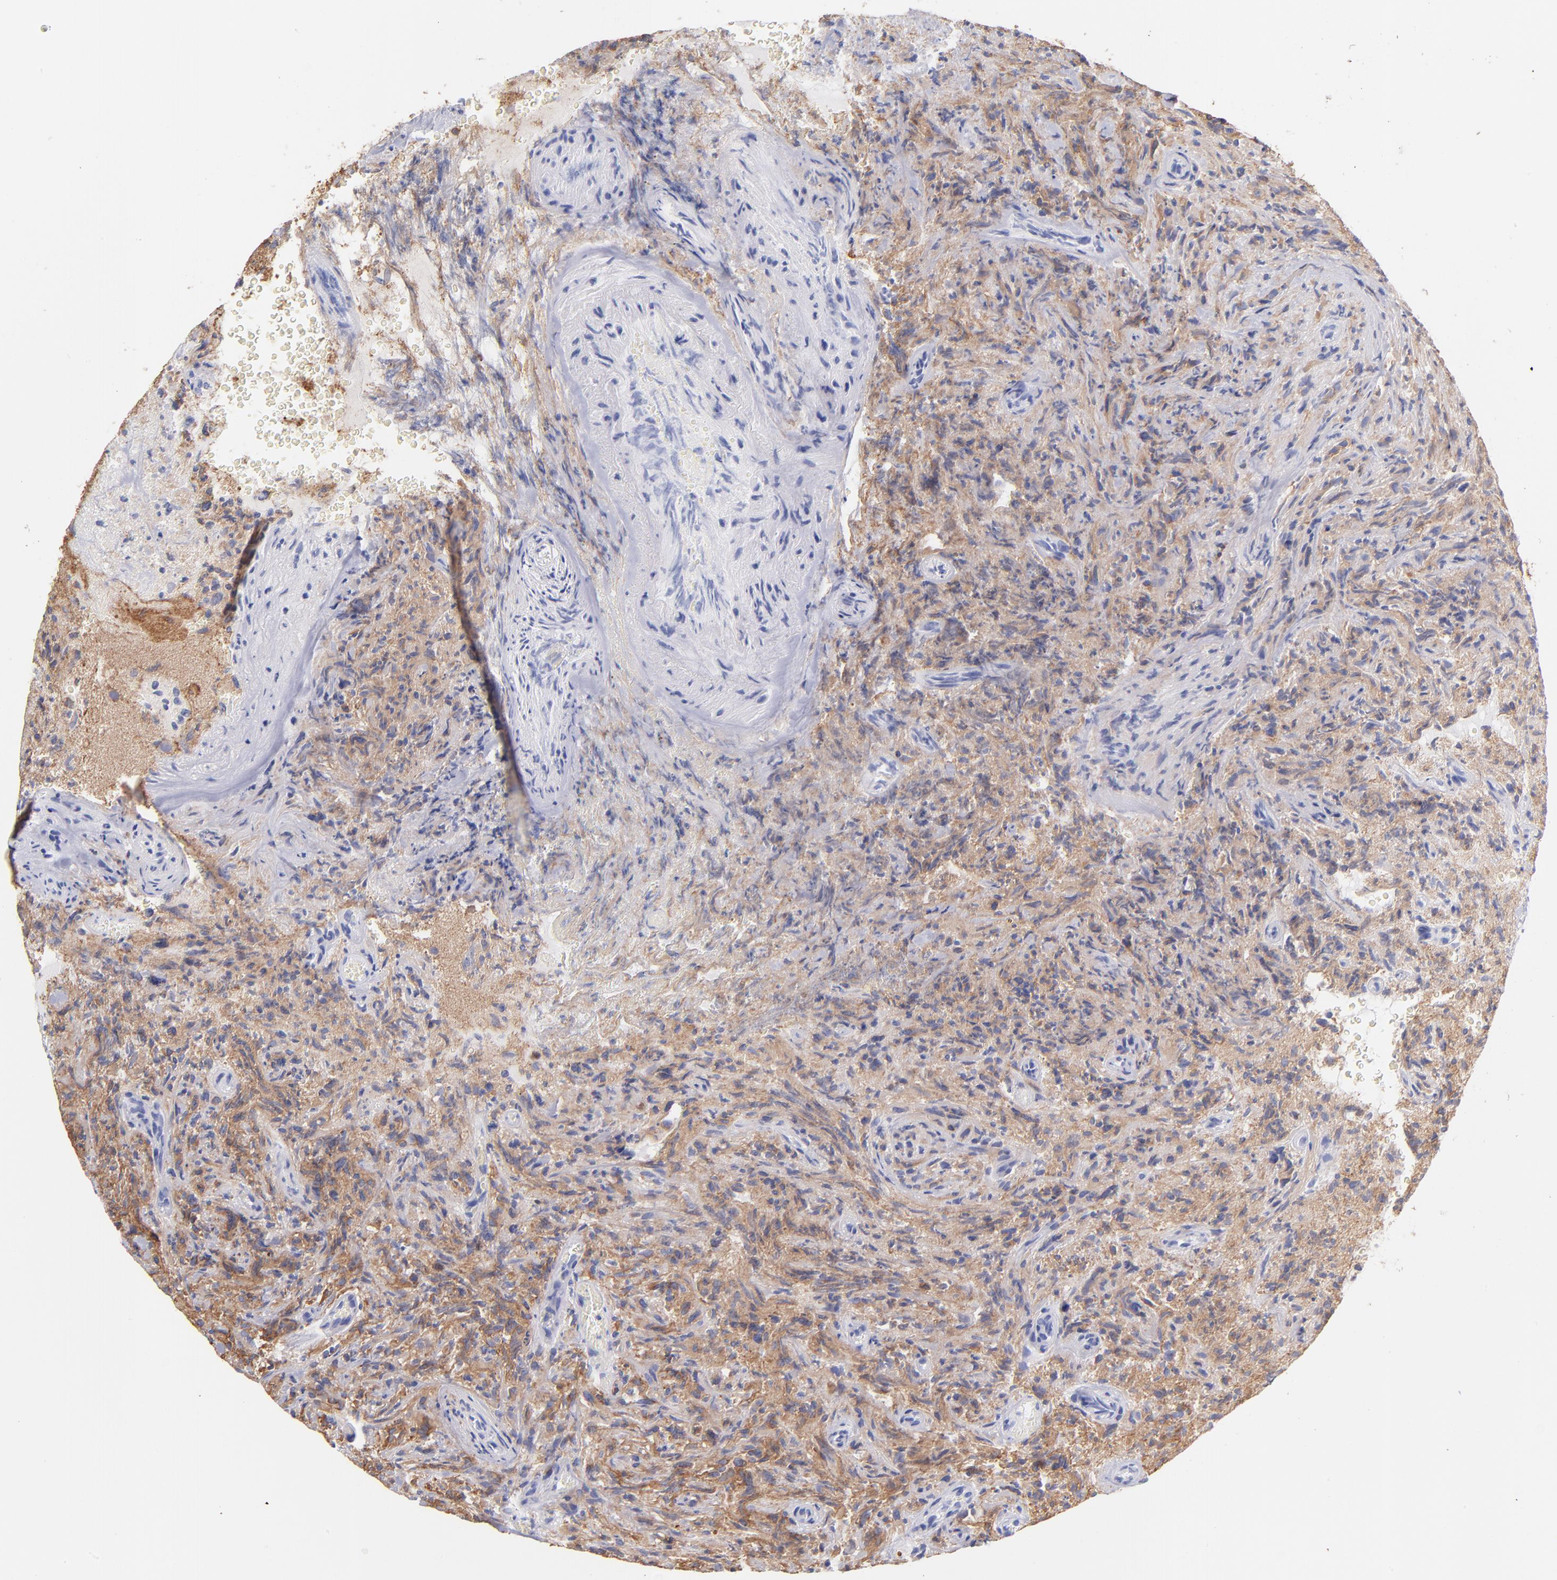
{"staining": {"intensity": "moderate", "quantity": ">75%", "location": "cytoplasmic/membranous"}, "tissue": "glioma", "cell_type": "Tumor cells", "image_type": "cancer", "snomed": [{"axis": "morphology", "description": "Normal tissue, NOS"}, {"axis": "morphology", "description": "Glioma, malignant, High grade"}, {"axis": "topography", "description": "Cerebral cortex"}], "caption": "Malignant high-grade glioma was stained to show a protein in brown. There is medium levels of moderate cytoplasmic/membranous expression in about >75% of tumor cells. The staining is performed using DAB brown chromogen to label protein expression. The nuclei are counter-stained blue using hematoxylin.", "gene": "PRKCA", "patient": {"sex": "male", "age": 75}}